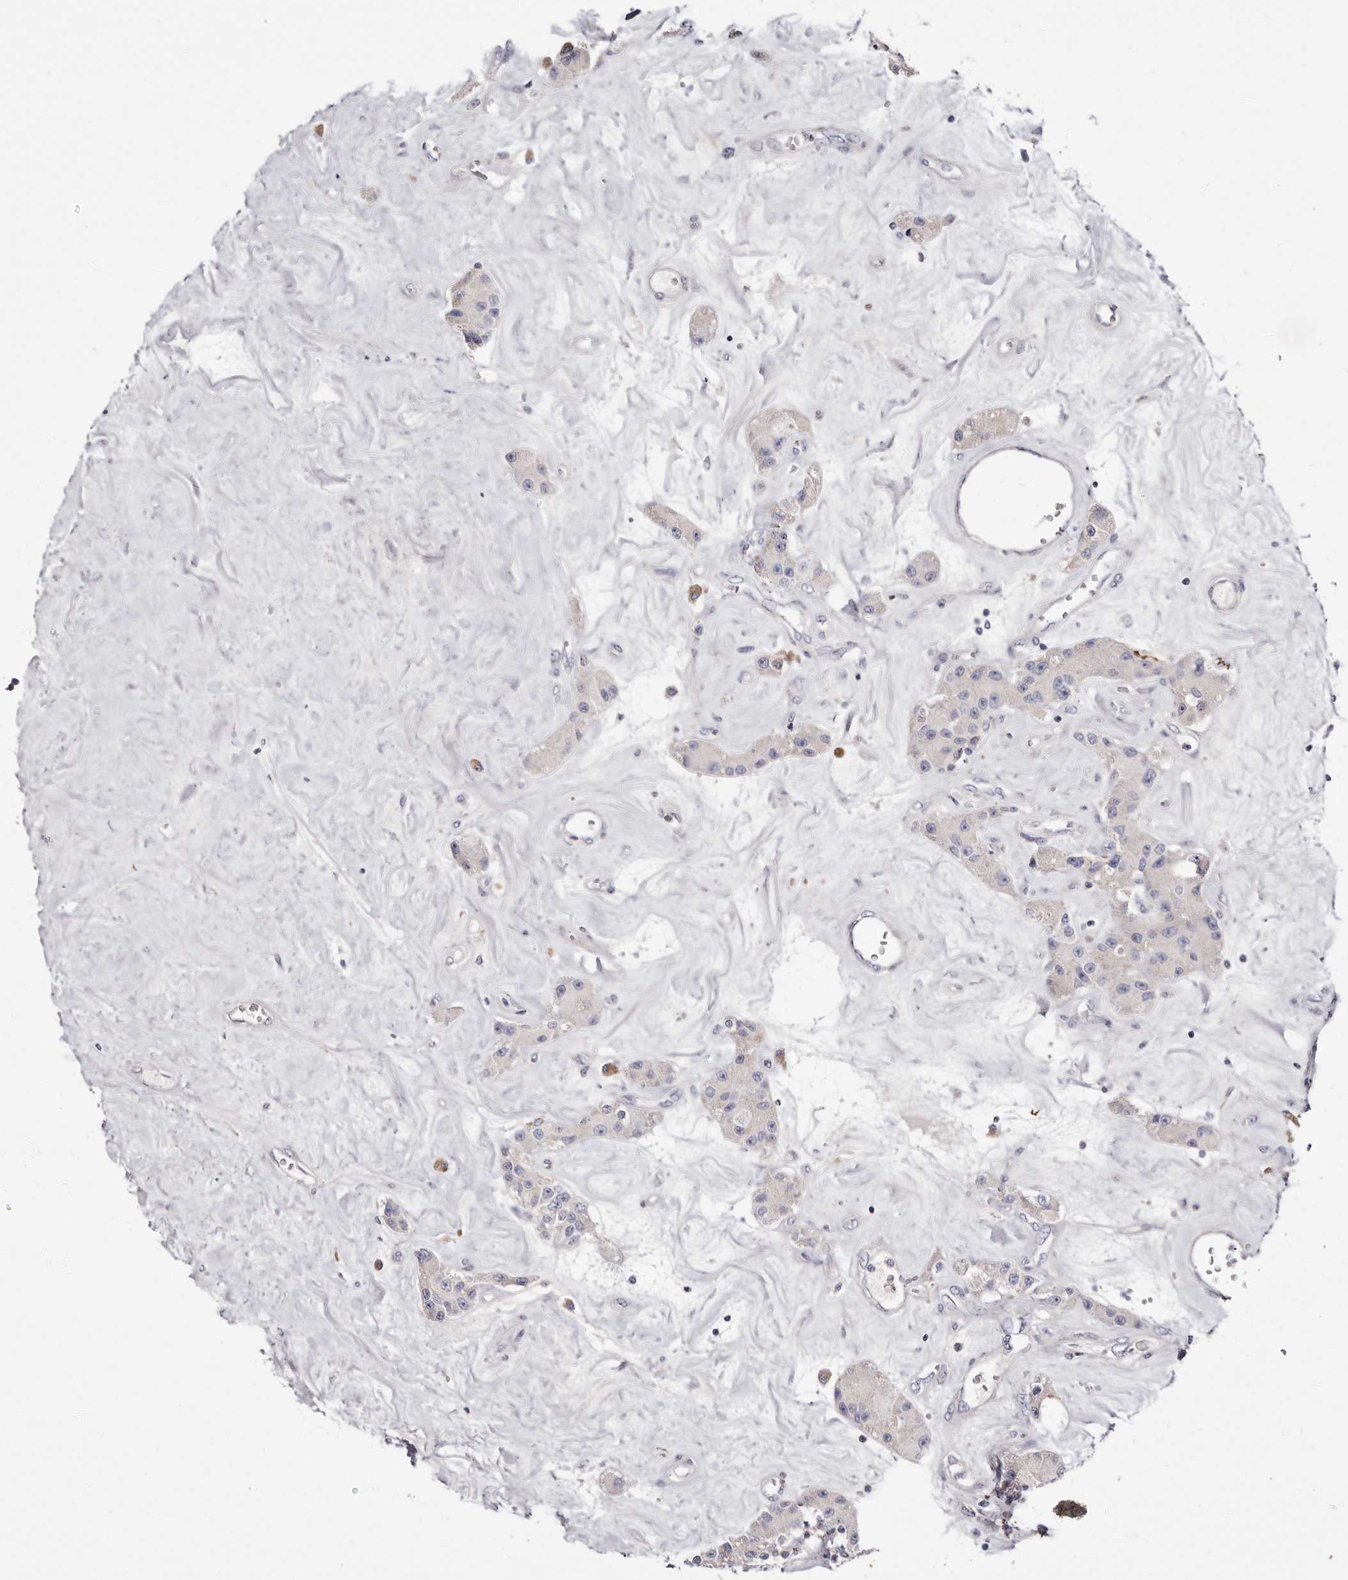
{"staining": {"intensity": "negative", "quantity": "none", "location": "none"}, "tissue": "carcinoid", "cell_type": "Tumor cells", "image_type": "cancer", "snomed": [{"axis": "morphology", "description": "Carcinoid, malignant, NOS"}, {"axis": "topography", "description": "Pancreas"}], "caption": "An IHC image of malignant carcinoid is shown. There is no staining in tumor cells of malignant carcinoid. (DAB immunohistochemistry with hematoxylin counter stain).", "gene": "S1PR5", "patient": {"sex": "male", "age": 41}}